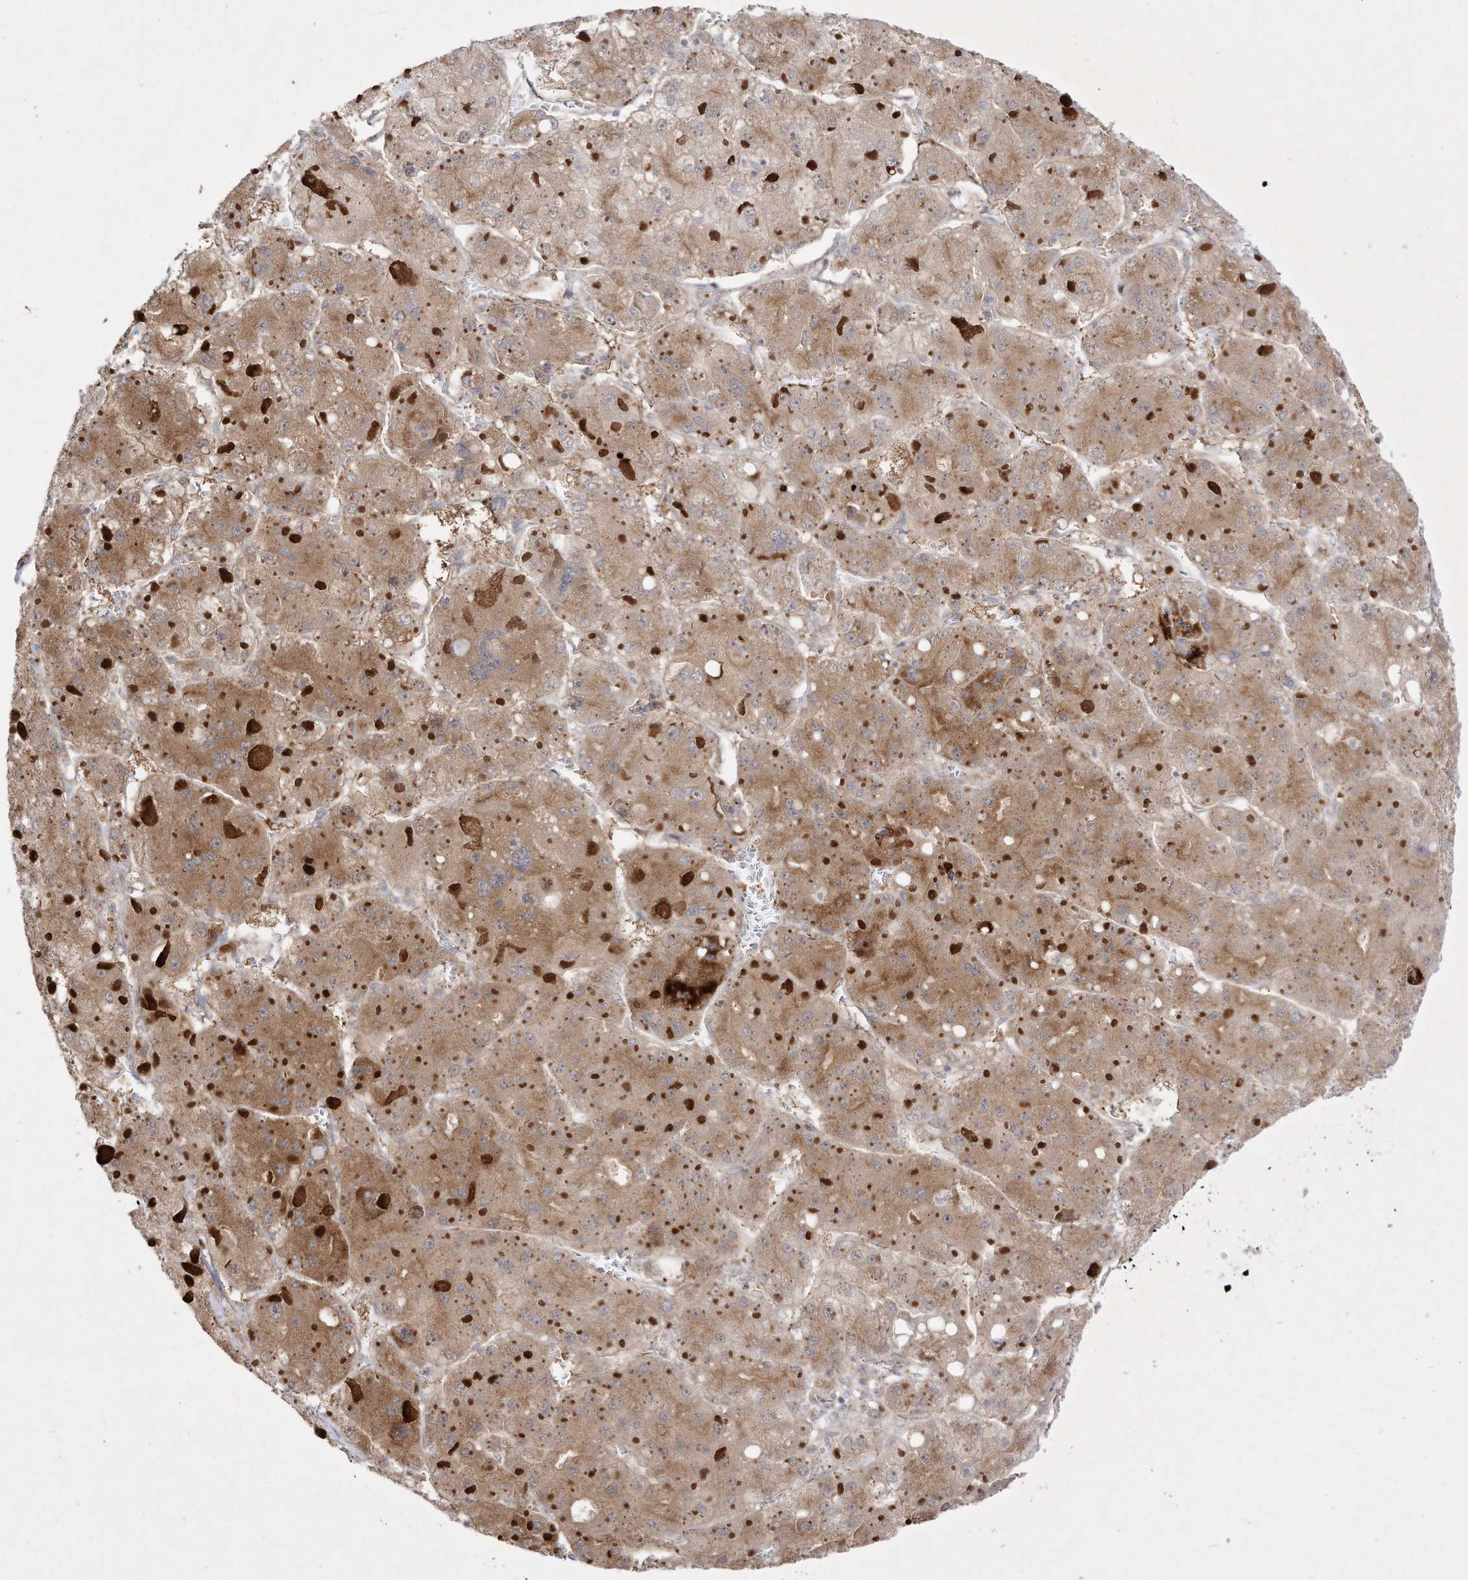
{"staining": {"intensity": "moderate", "quantity": ">75%", "location": "cytoplasmic/membranous"}, "tissue": "liver cancer", "cell_type": "Tumor cells", "image_type": "cancer", "snomed": [{"axis": "morphology", "description": "Carcinoma, Hepatocellular, NOS"}, {"axis": "topography", "description": "Liver"}], "caption": "IHC (DAB) staining of liver hepatocellular carcinoma displays moderate cytoplasmic/membranous protein positivity in about >75% of tumor cells.", "gene": "ZGRF1", "patient": {"sex": "female", "age": 73}}